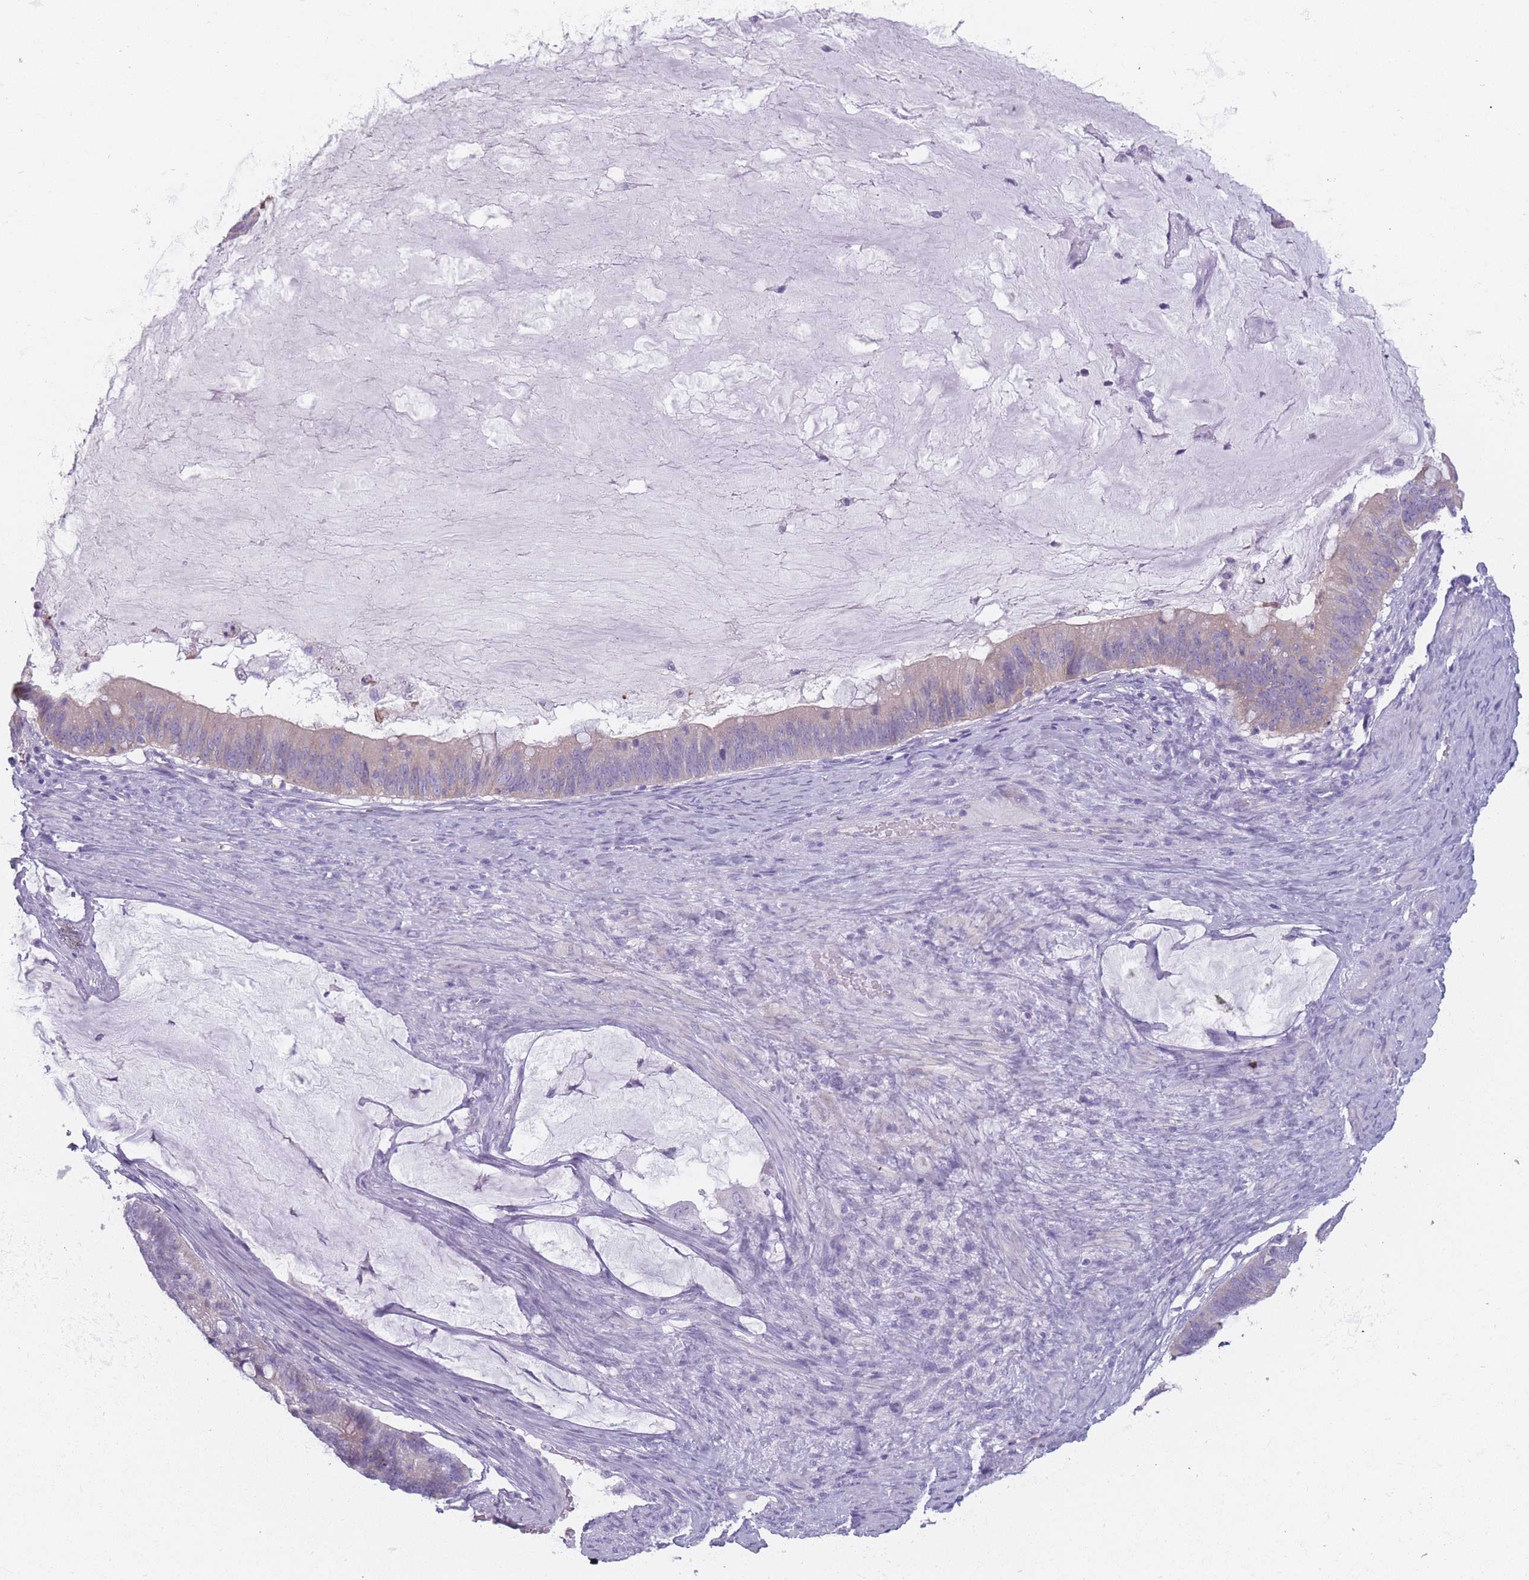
{"staining": {"intensity": "weak", "quantity": "<25%", "location": "cytoplasmic/membranous"}, "tissue": "ovarian cancer", "cell_type": "Tumor cells", "image_type": "cancer", "snomed": [{"axis": "morphology", "description": "Cystadenocarcinoma, mucinous, NOS"}, {"axis": "topography", "description": "Ovary"}], "caption": "A histopathology image of human mucinous cystadenocarcinoma (ovarian) is negative for staining in tumor cells. The staining was performed using DAB (3,3'-diaminobenzidine) to visualize the protein expression in brown, while the nuclei were stained in blue with hematoxylin (Magnification: 20x).", "gene": "PPFIA3", "patient": {"sex": "female", "age": 61}}